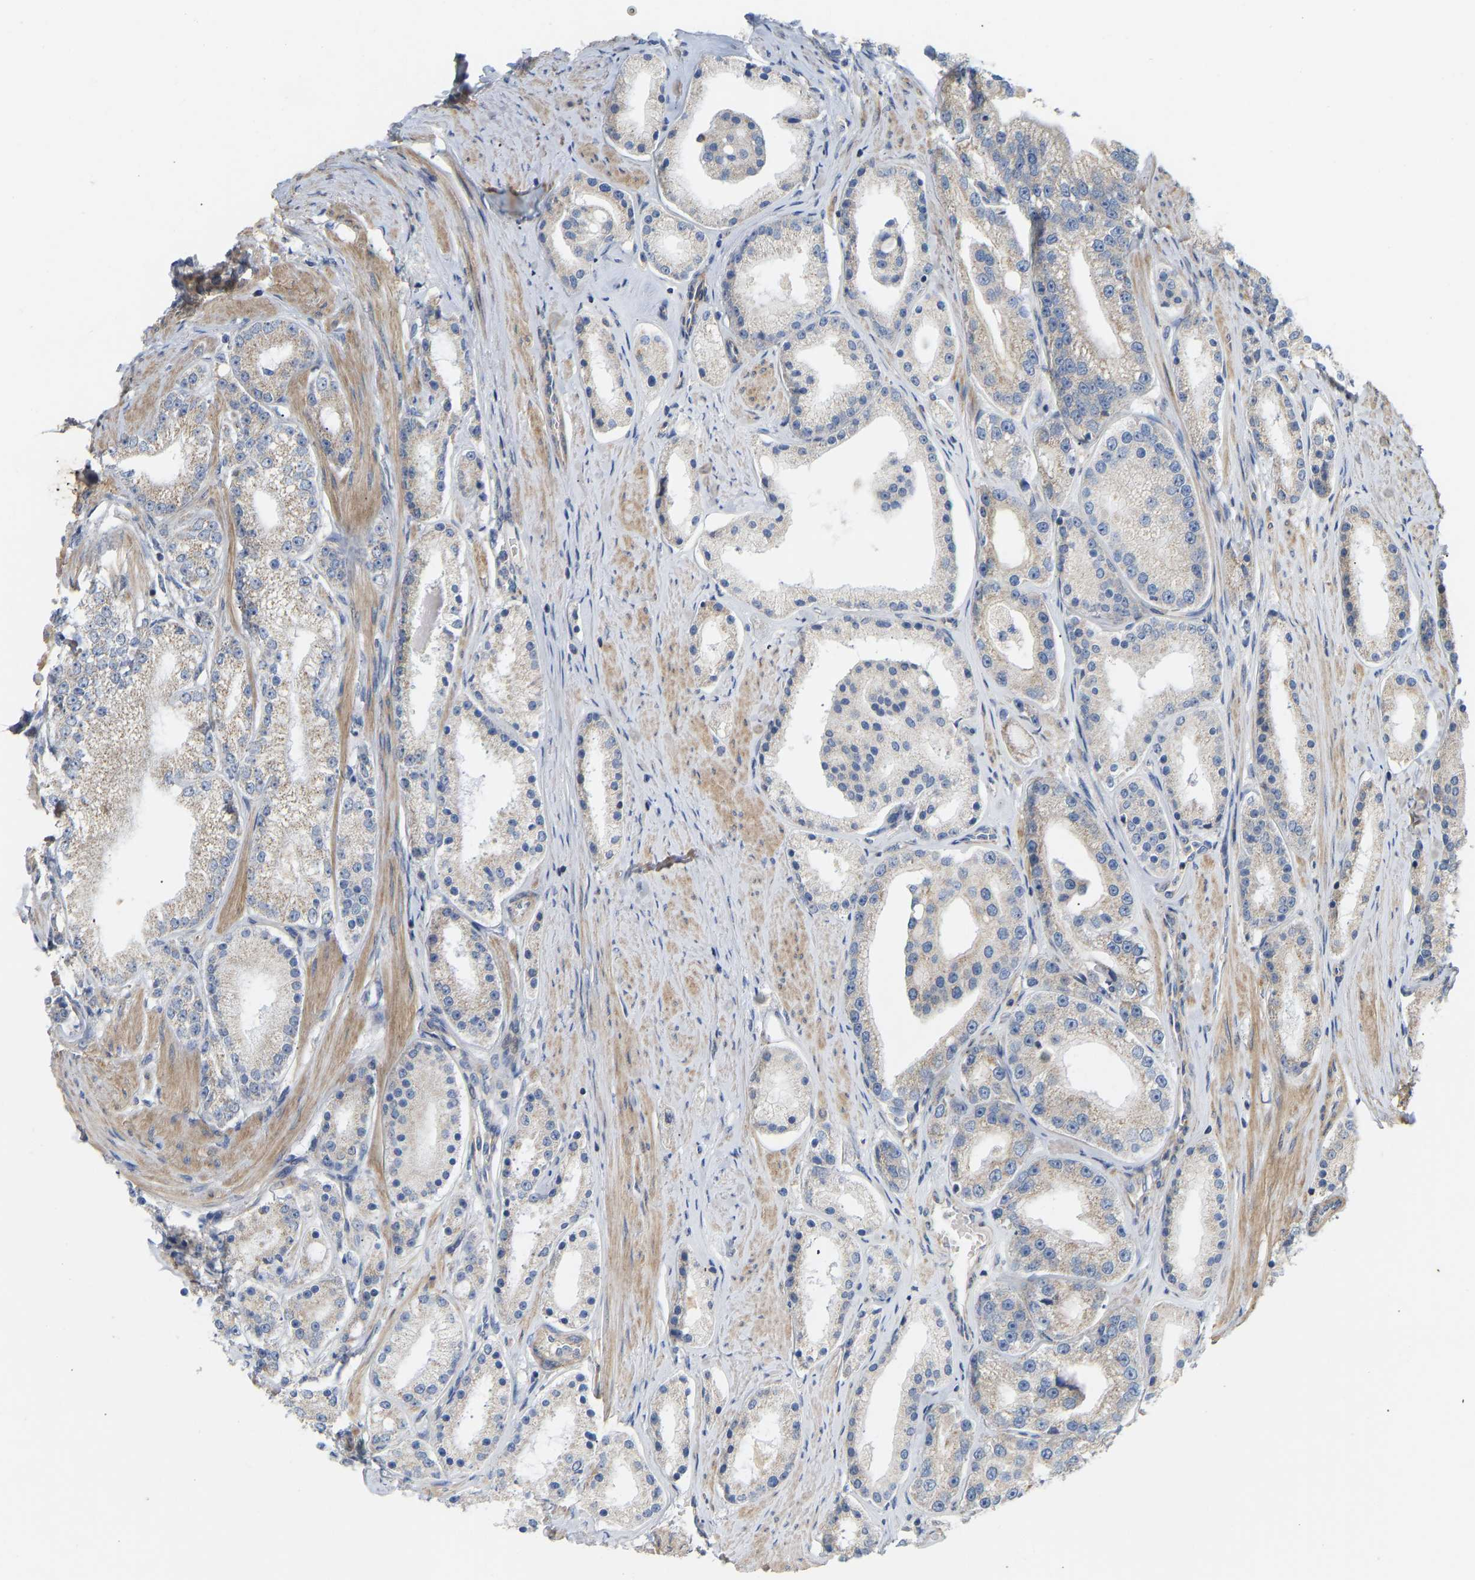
{"staining": {"intensity": "negative", "quantity": "none", "location": "none"}, "tissue": "prostate cancer", "cell_type": "Tumor cells", "image_type": "cancer", "snomed": [{"axis": "morphology", "description": "Adenocarcinoma, Low grade"}, {"axis": "topography", "description": "Prostate"}], "caption": "The immunohistochemistry histopathology image has no significant staining in tumor cells of prostate cancer tissue. Brightfield microscopy of IHC stained with DAB (3,3'-diaminobenzidine) (brown) and hematoxylin (blue), captured at high magnification.", "gene": "HACD2", "patient": {"sex": "male", "age": 63}}